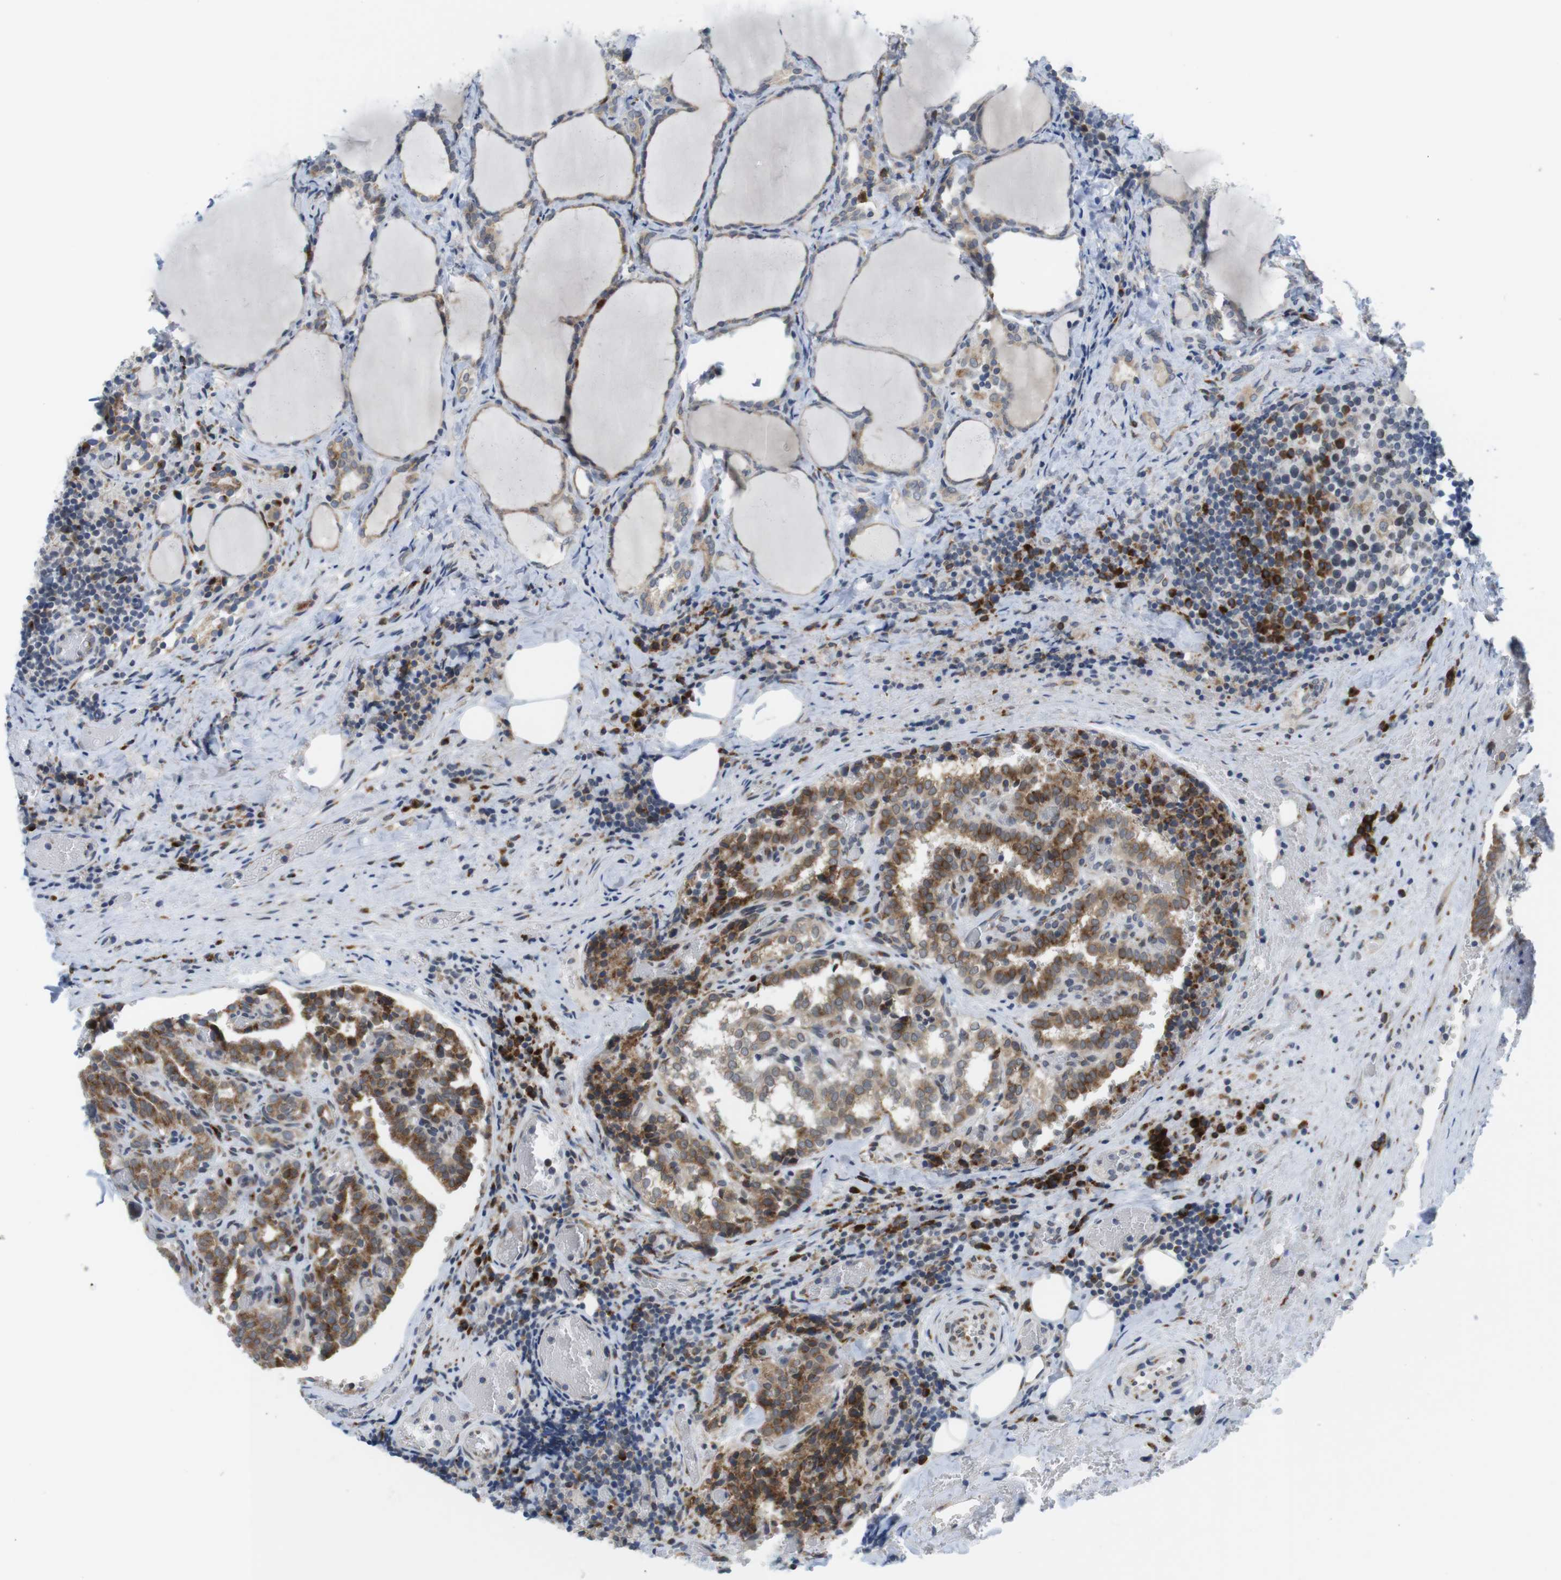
{"staining": {"intensity": "moderate", "quantity": ">75%", "location": "cytoplasmic/membranous"}, "tissue": "thyroid cancer", "cell_type": "Tumor cells", "image_type": "cancer", "snomed": [{"axis": "morphology", "description": "Normal tissue, NOS"}, {"axis": "morphology", "description": "Papillary adenocarcinoma, NOS"}, {"axis": "topography", "description": "Thyroid gland"}], "caption": "Immunohistochemistry (IHC) image of neoplastic tissue: human papillary adenocarcinoma (thyroid) stained using immunohistochemistry demonstrates medium levels of moderate protein expression localized specifically in the cytoplasmic/membranous of tumor cells, appearing as a cytoplasmic/membranous brown color.", "gene": "ERGIC3", "patient": {"sex": "female", "age": 30}}